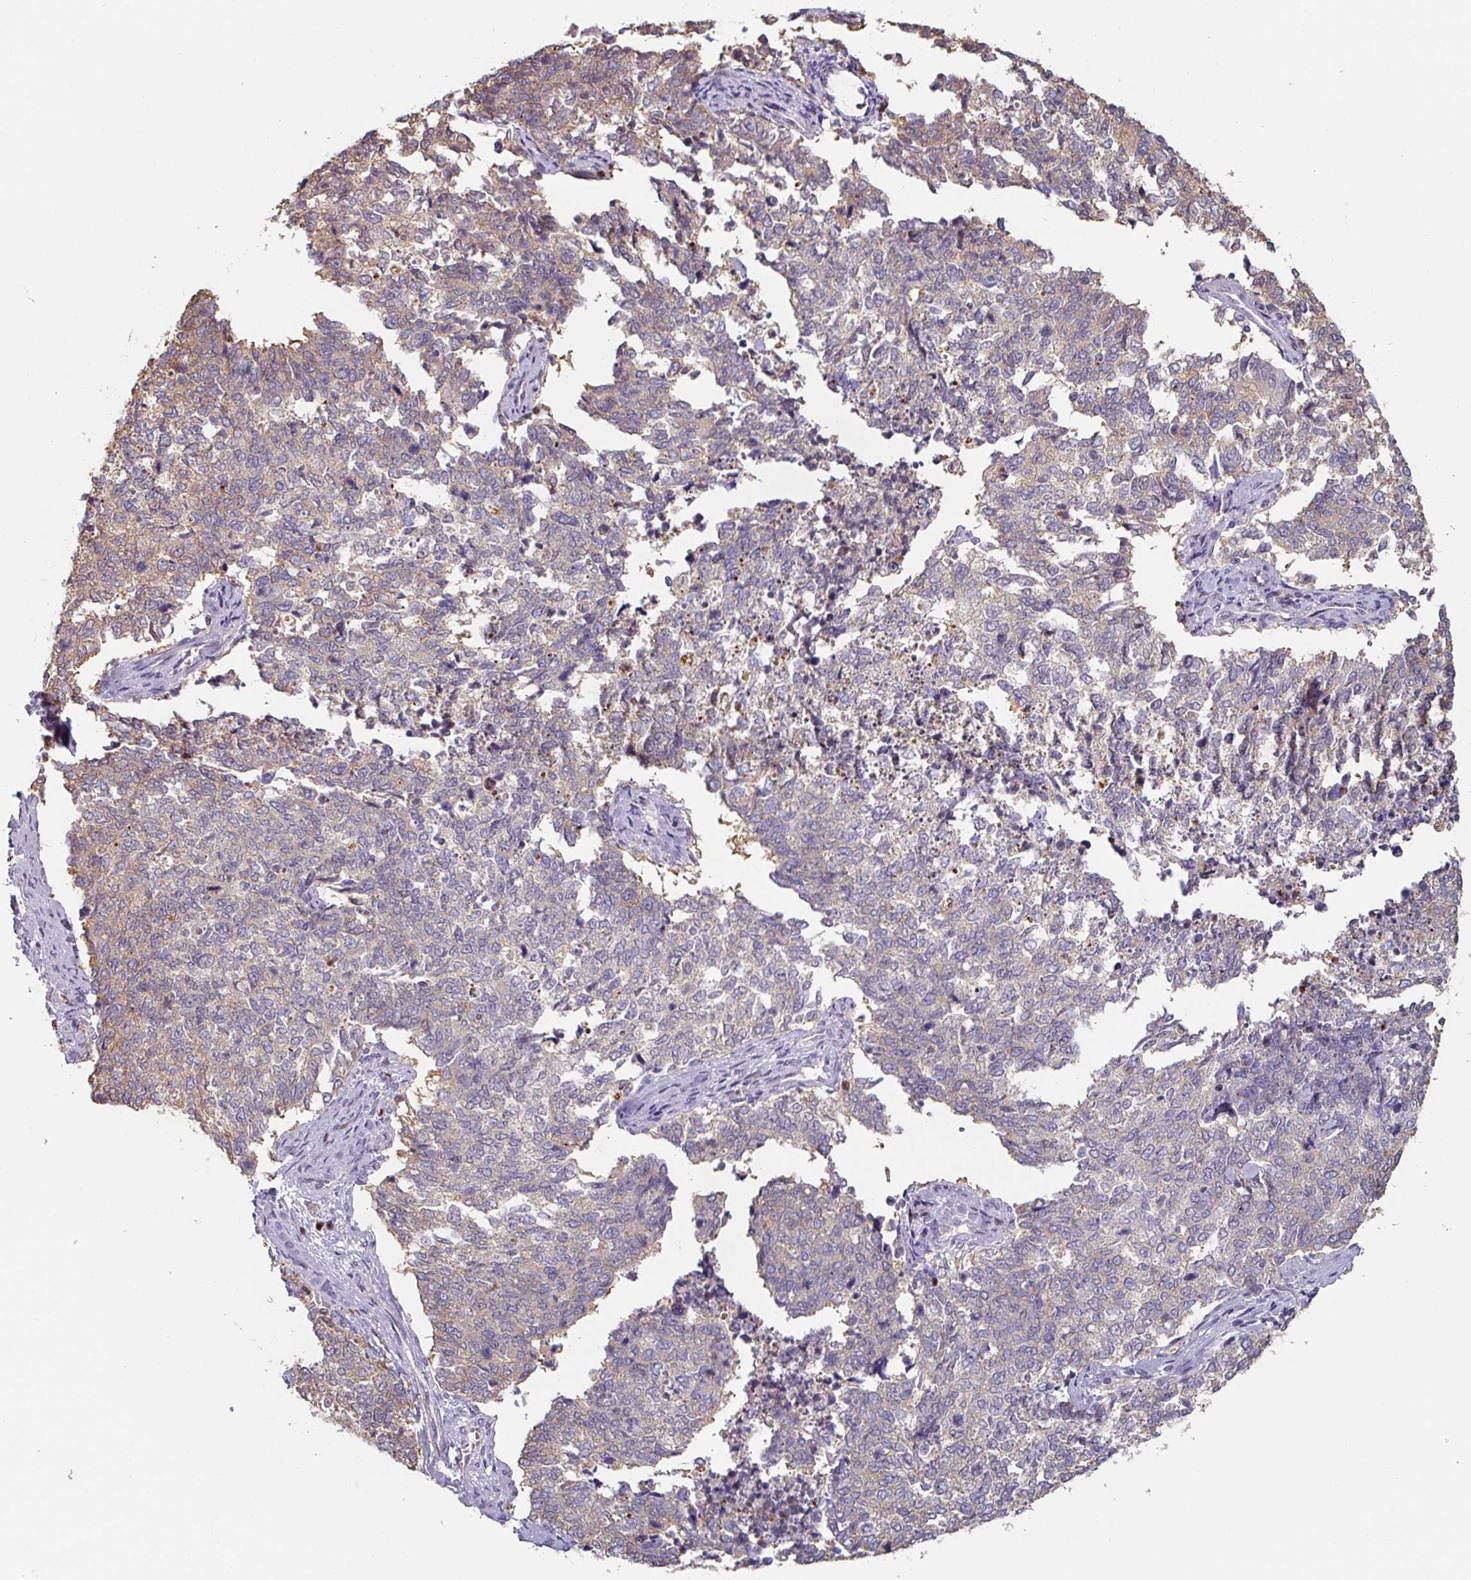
{"staining": {"intensity": "weak", "quantity": "25%-75%", "location": "cytoplasmic/membranous"}, "tissue": "cervical cancer", "cell_type": "Tumor cells", "image_type": "cancer", "snomed": [{"axis": "morphology", "description": "Squamous cell carcinoma, NOS"}, {"axis": "topography", "description": "Cervix"}], "caption": "A brown stain shows weak cytoplasmic/membranous expression of a protein in cervical cancer (squamous cell carcinoma) tumor cells. Nuclei are stained in blue.", "gene": "ZBTB6", "patient": {"sex": "female", "age": 63}}